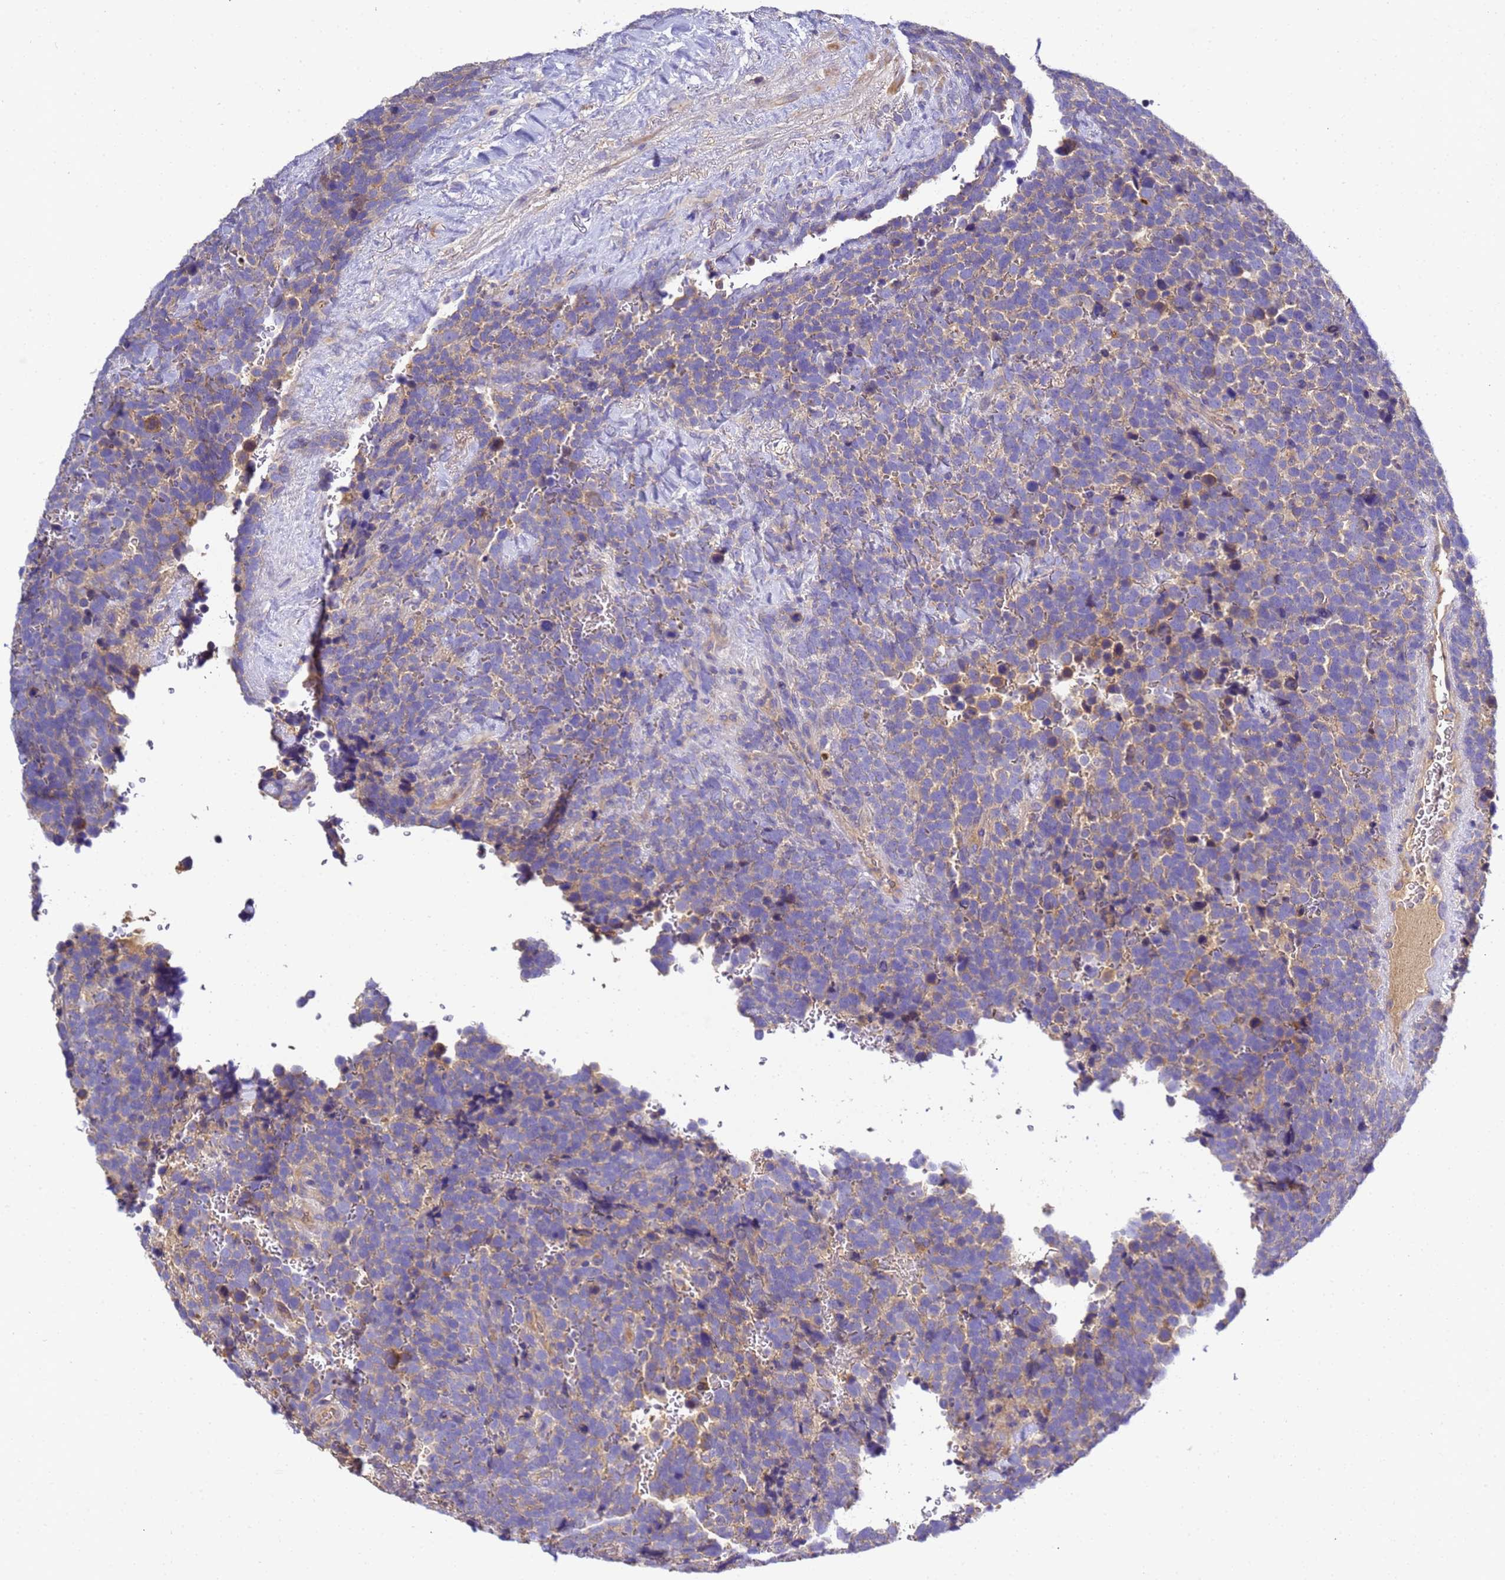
{"staining": {"intensity": "weak", "quantity": "<25%", "location": "cytoplasmic/membranous"}, "tissue": "urothelial cancer", "cell_type": "Tumor cells", "image_type": "cancer", "snomed": [{"axis": "morphology", "description": "Urothelial carcinoma, High grade"}, {"axis": "topography", "description": "Urinary bladder"}], "caption": "Immunohistochemistry histopathology image of high-grade urothelial carcinoma stained for a protein (brown), which demonstrates no staining in tumor cells.", "gene": "TBCD", "patient": {"sex": "female", "age": 82}}